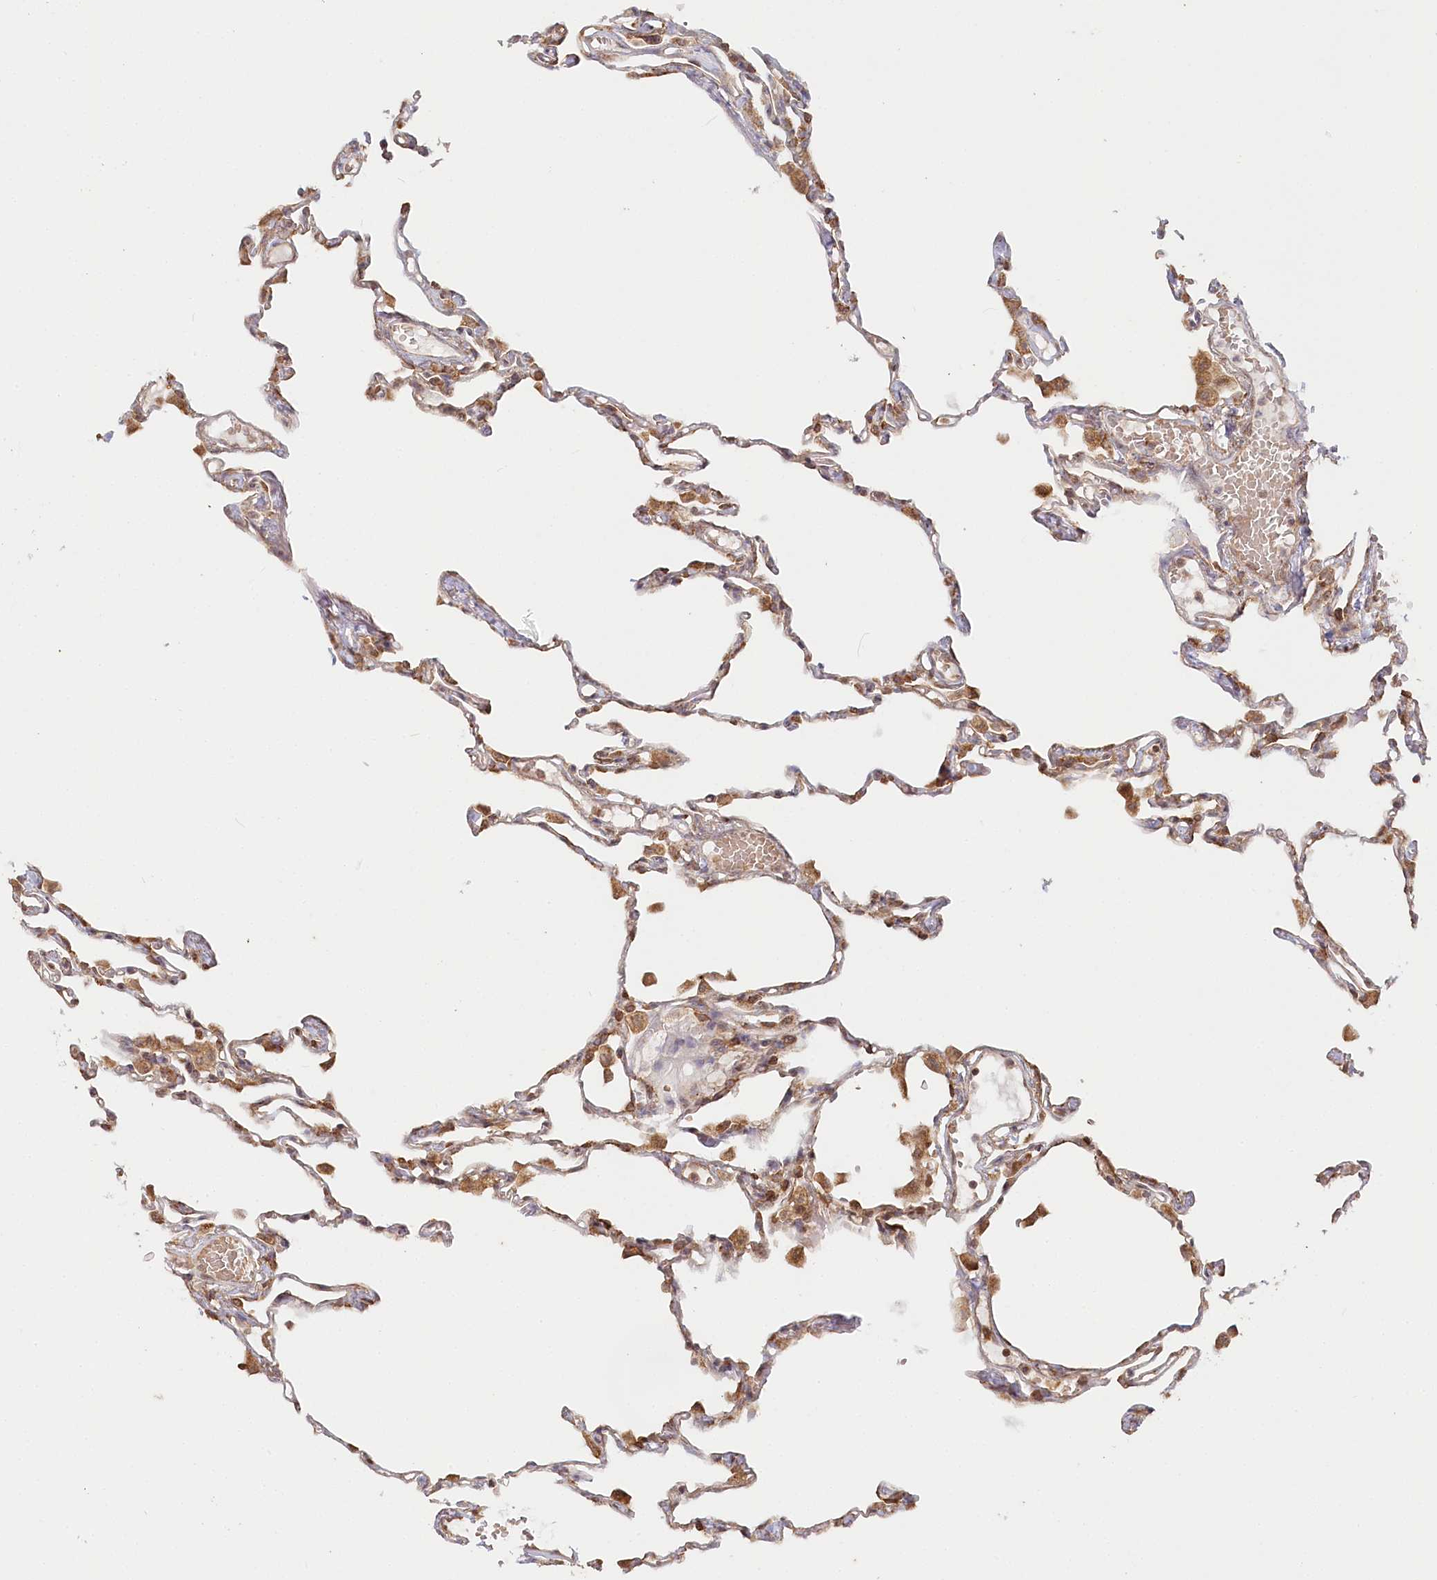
{"staining": {"intensity": "moderate", "quantity": ">75%", "location": "cytoplasmic/membranous"}, "tissue": "lung", "cell_type": "Alveolar cells", "image_type": "normal", "snomed": [{"axis": "morphology", "description": "Normal tissue, NOS"}, {"axis": "topography", "description": "Lung"}], "caption": "Protein expression analysis of benign human lung reveals moderate cytoplasmic/membranous expression in about >75% of alveolar cells. Nuclei are stained in blue.", "gene": "OTUD4", "patient": {"sex": "female", "age": 49}}